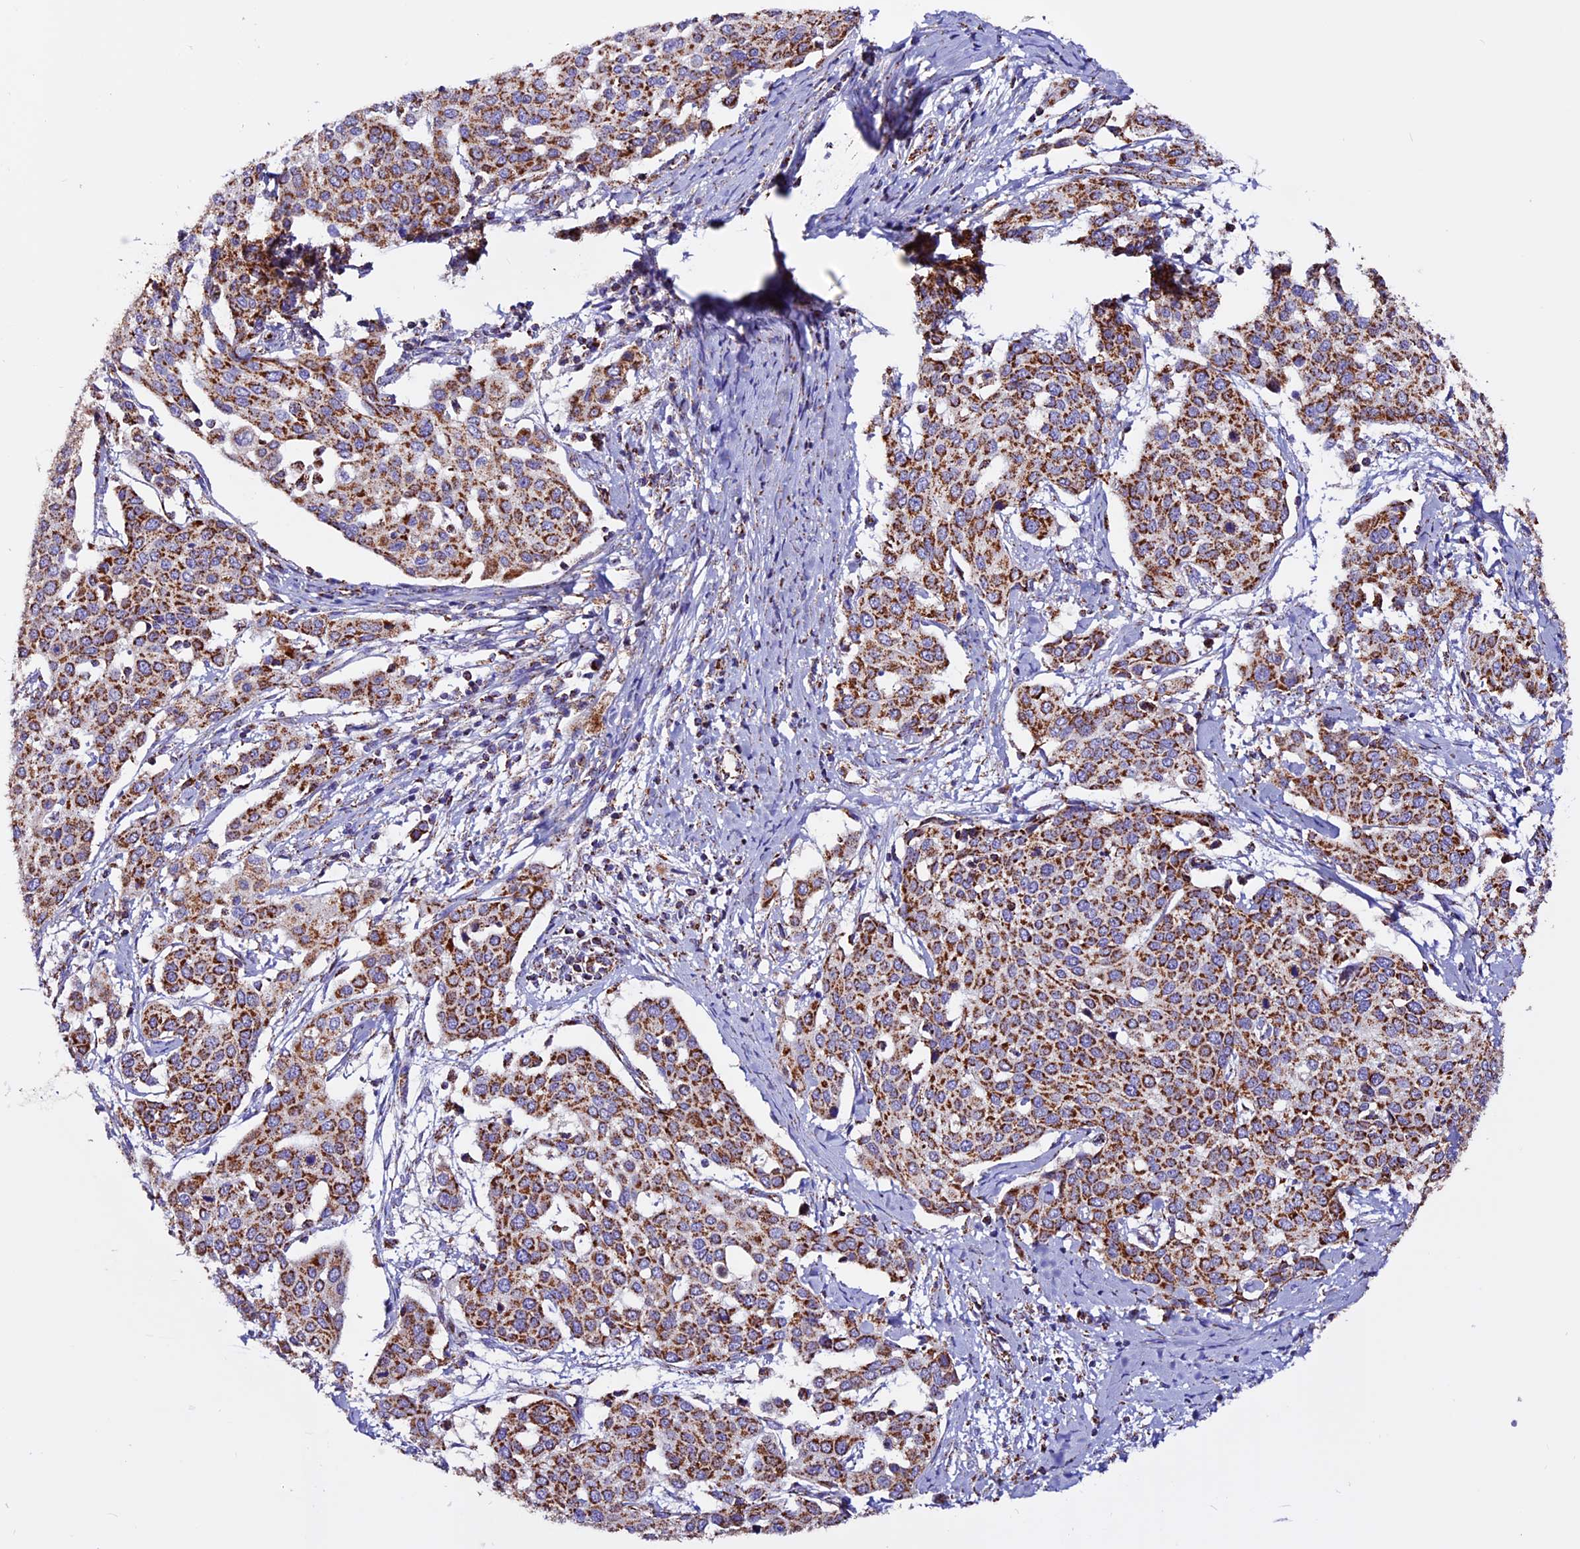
{"staining": {"intensity": "strong", "quantity": ">75%", "location": "cytoplasmic/membranous"}, "tissue": "cervical cancer", "cell_type": "Tumor cells", "image_type": "cancer", "snomed": [{"axis": "morphology", "description": "Squamous cell carcinoma, NOS"}, {"axis": "topography", "description": "Cervix"}], "caption": "Protein staining of squamous cell carcinoma (cervical) tissue reveals strong cytoplasmic/membranous expression in about >75% of tumor cells.", "gene": "CX3CL1", "patient": {"sex": "female", "age": 44}}